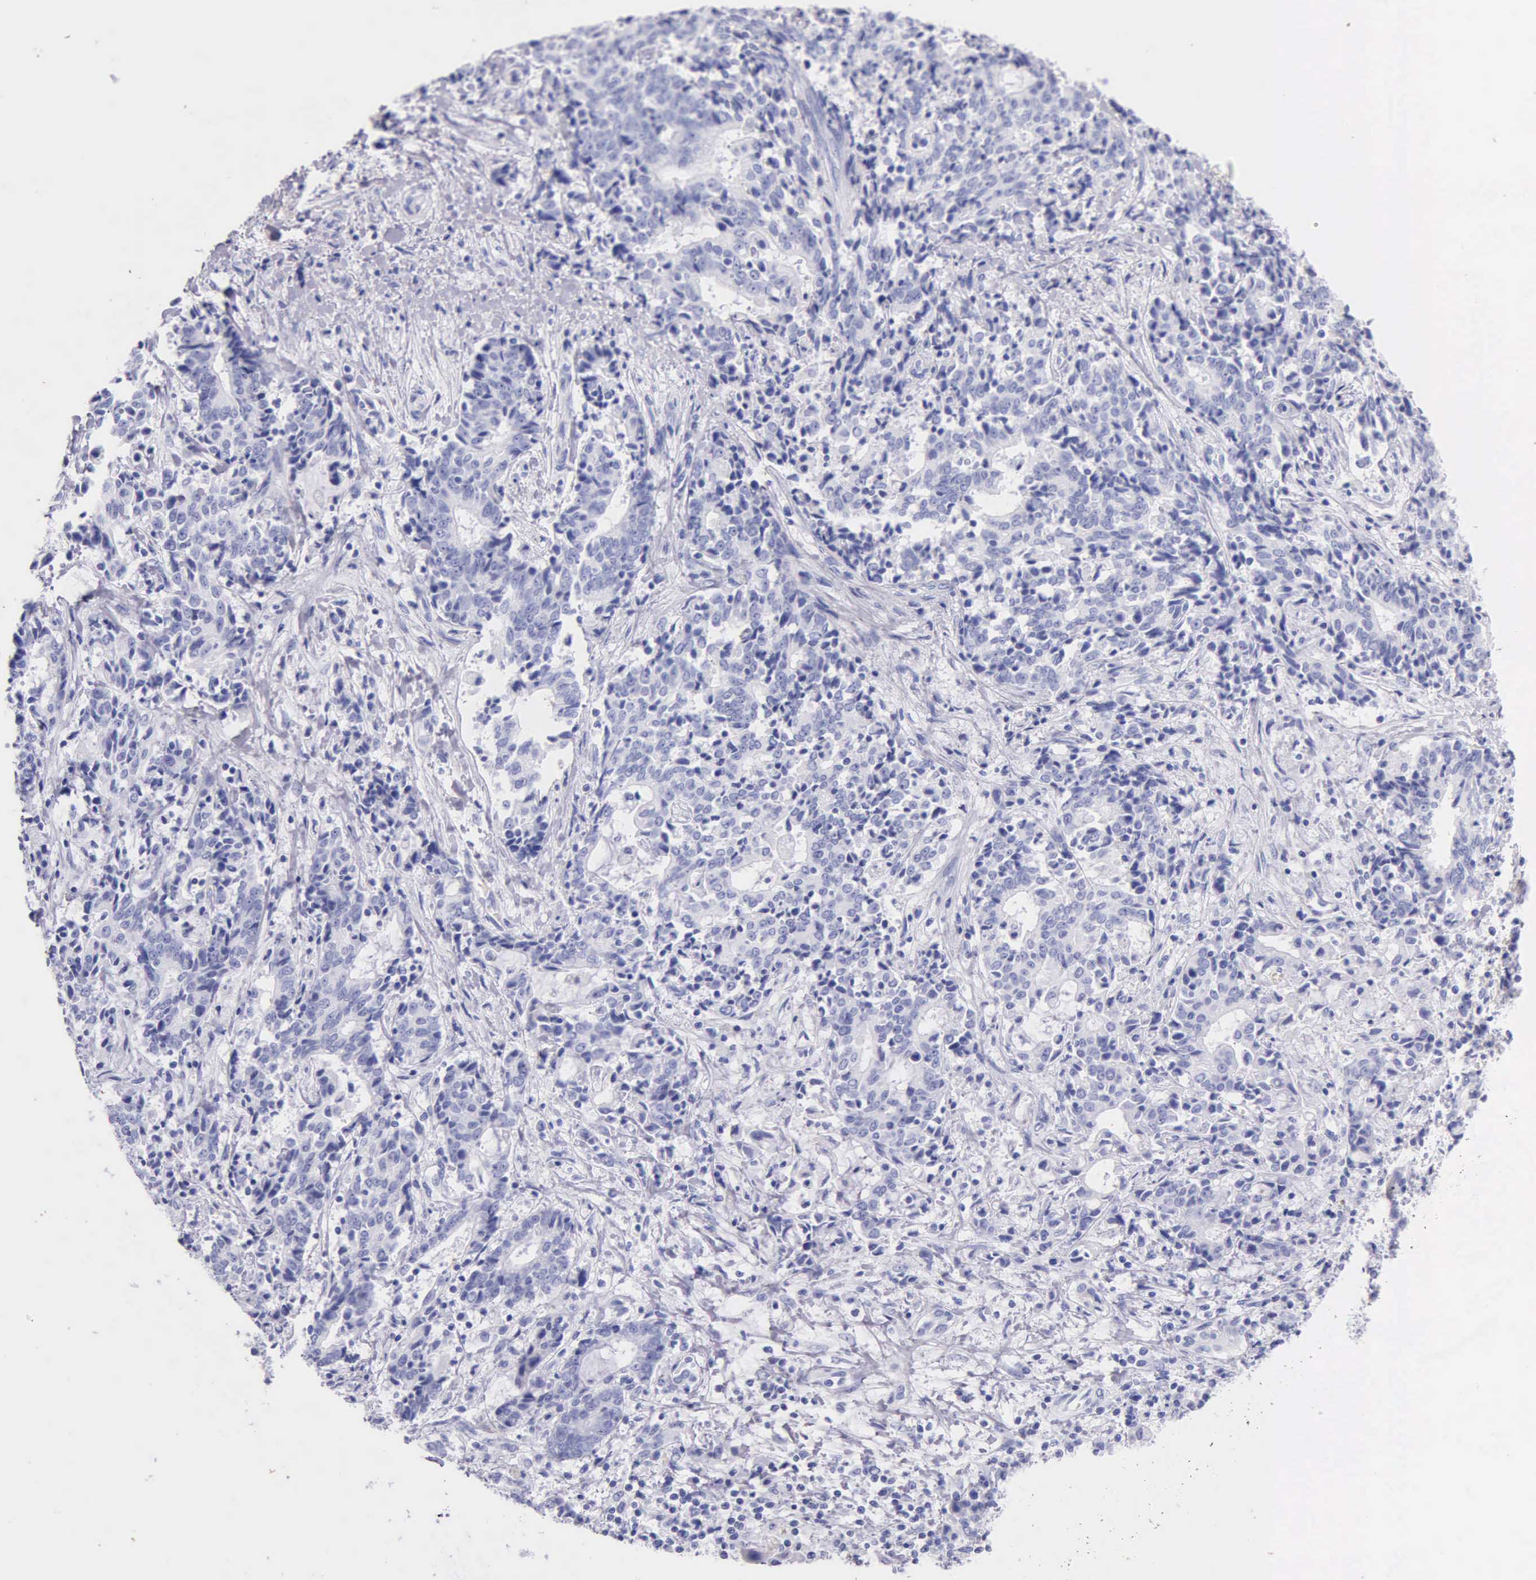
{"staining": {"intensity": "negative", "quantity": "none", "location": "none"}, "tissue": "liver cancer", "cell_type": "Tumor cells", "image_type": "cancer", "snomed": [{"axis": "morphology", "description": "Cholangiocarcinoma"}, {"axis": "topography", "description": "Liver"}], "caption": "Immunohistochemistry photomicrograph of cholangiocarcinoma (liver) stained for a protein (brown), which shows no expression in tumor cells.", "gene": "KLK3", "patient": {"sex": "male", "age": 57}}